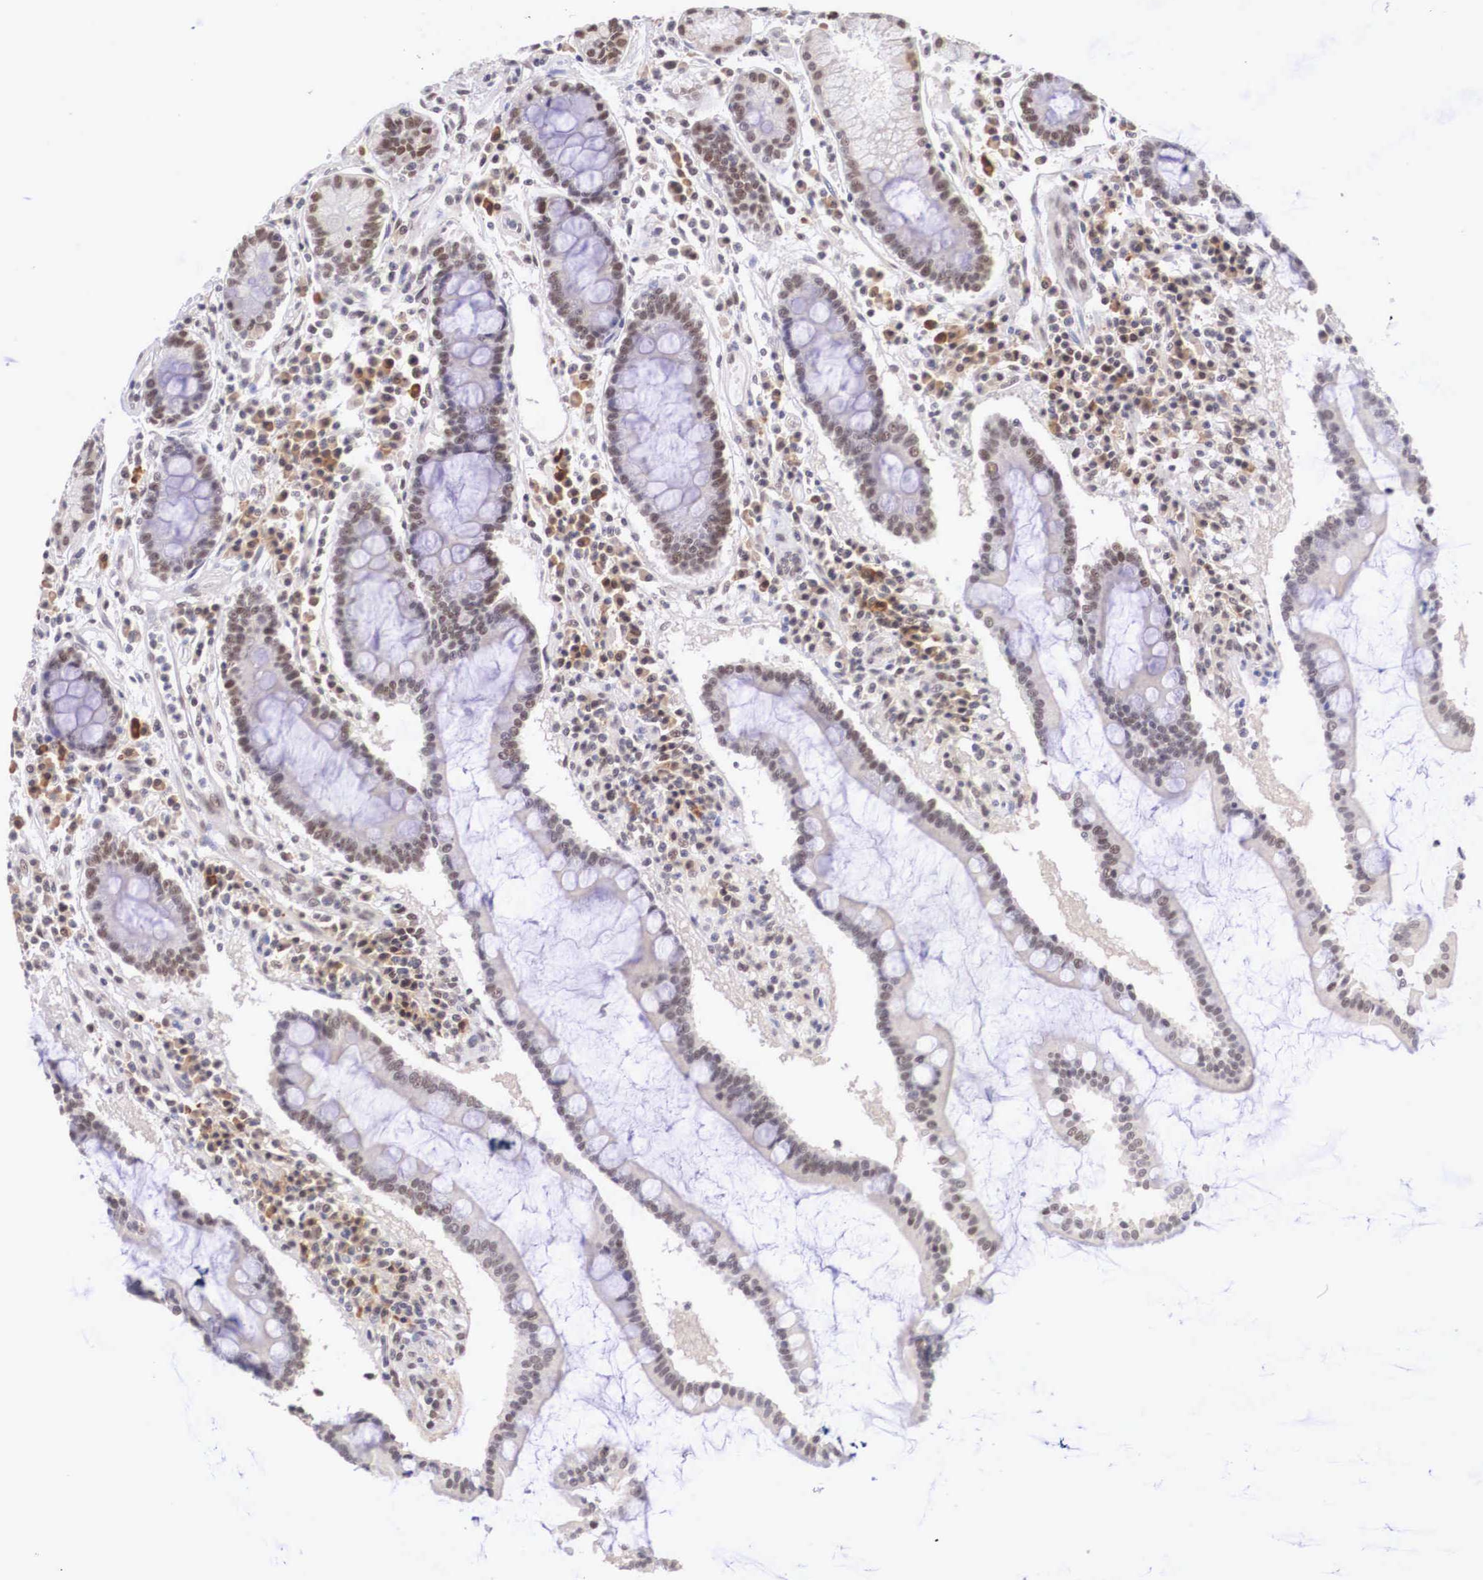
{"staining": {"intensity": "weak", "quantity": "25%-75%", "location": "nuclear"}, "tissue": "duodenum", "cell_type": "Glandular cells", "image_type": "normal", "snomed": [{"axis": "morphology", "description": "Normal tissue, NOS"}, {"axis": "topography", "description": "Duodenum"}], "caption": "Immunohistochemical staining of normal duodenum displays low levels of weak nuclear staining in approximately 25%-75% of glandular cells. Nuclei are stained in blue.", "gene": "ZNF275", "patient": {"sex": "male", "age": 73}}